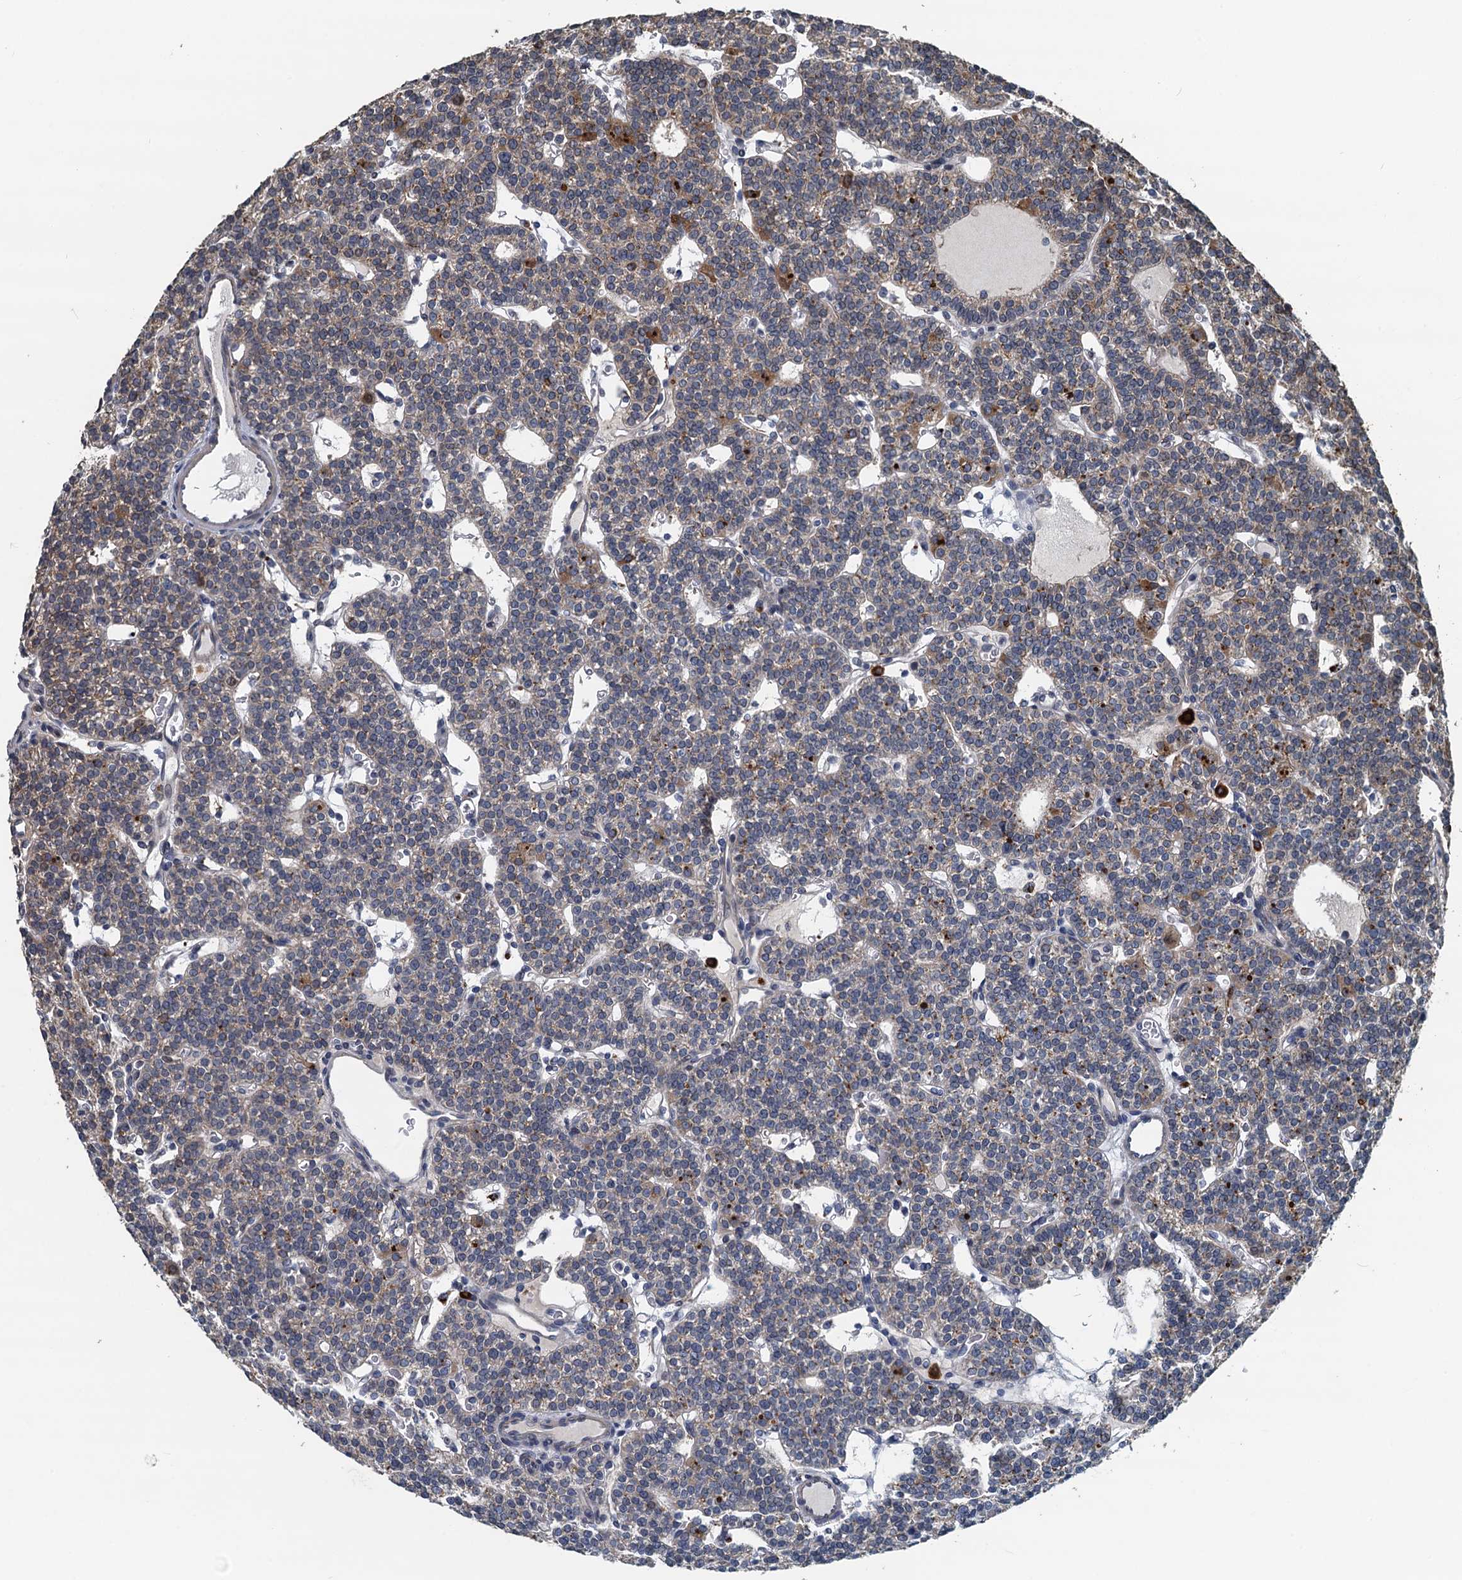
{"staining": {"intensity": "weak", "quantity": "<25%", "location": "cytoplasmic/membranous"}, "tissue": "parathyroid gland", "cell_type": "Glandular cells", "image_type": "normal", "snomed": [{"axis": "morphology", "description": "Normal tissue, NOS"}, {"axis": "topography", "description": "Parathyroid gland"}], "caption": "Immunohistochemistry (IHC) image of unremarkable parathyroid gland: parathyroid gland stained with DAB (3,3'-diaminobenzidine) demonstrates no significant protein positivity in glandular cells.", "gene": "AGRN", "patient": {"sex": "male", "age": 83}}